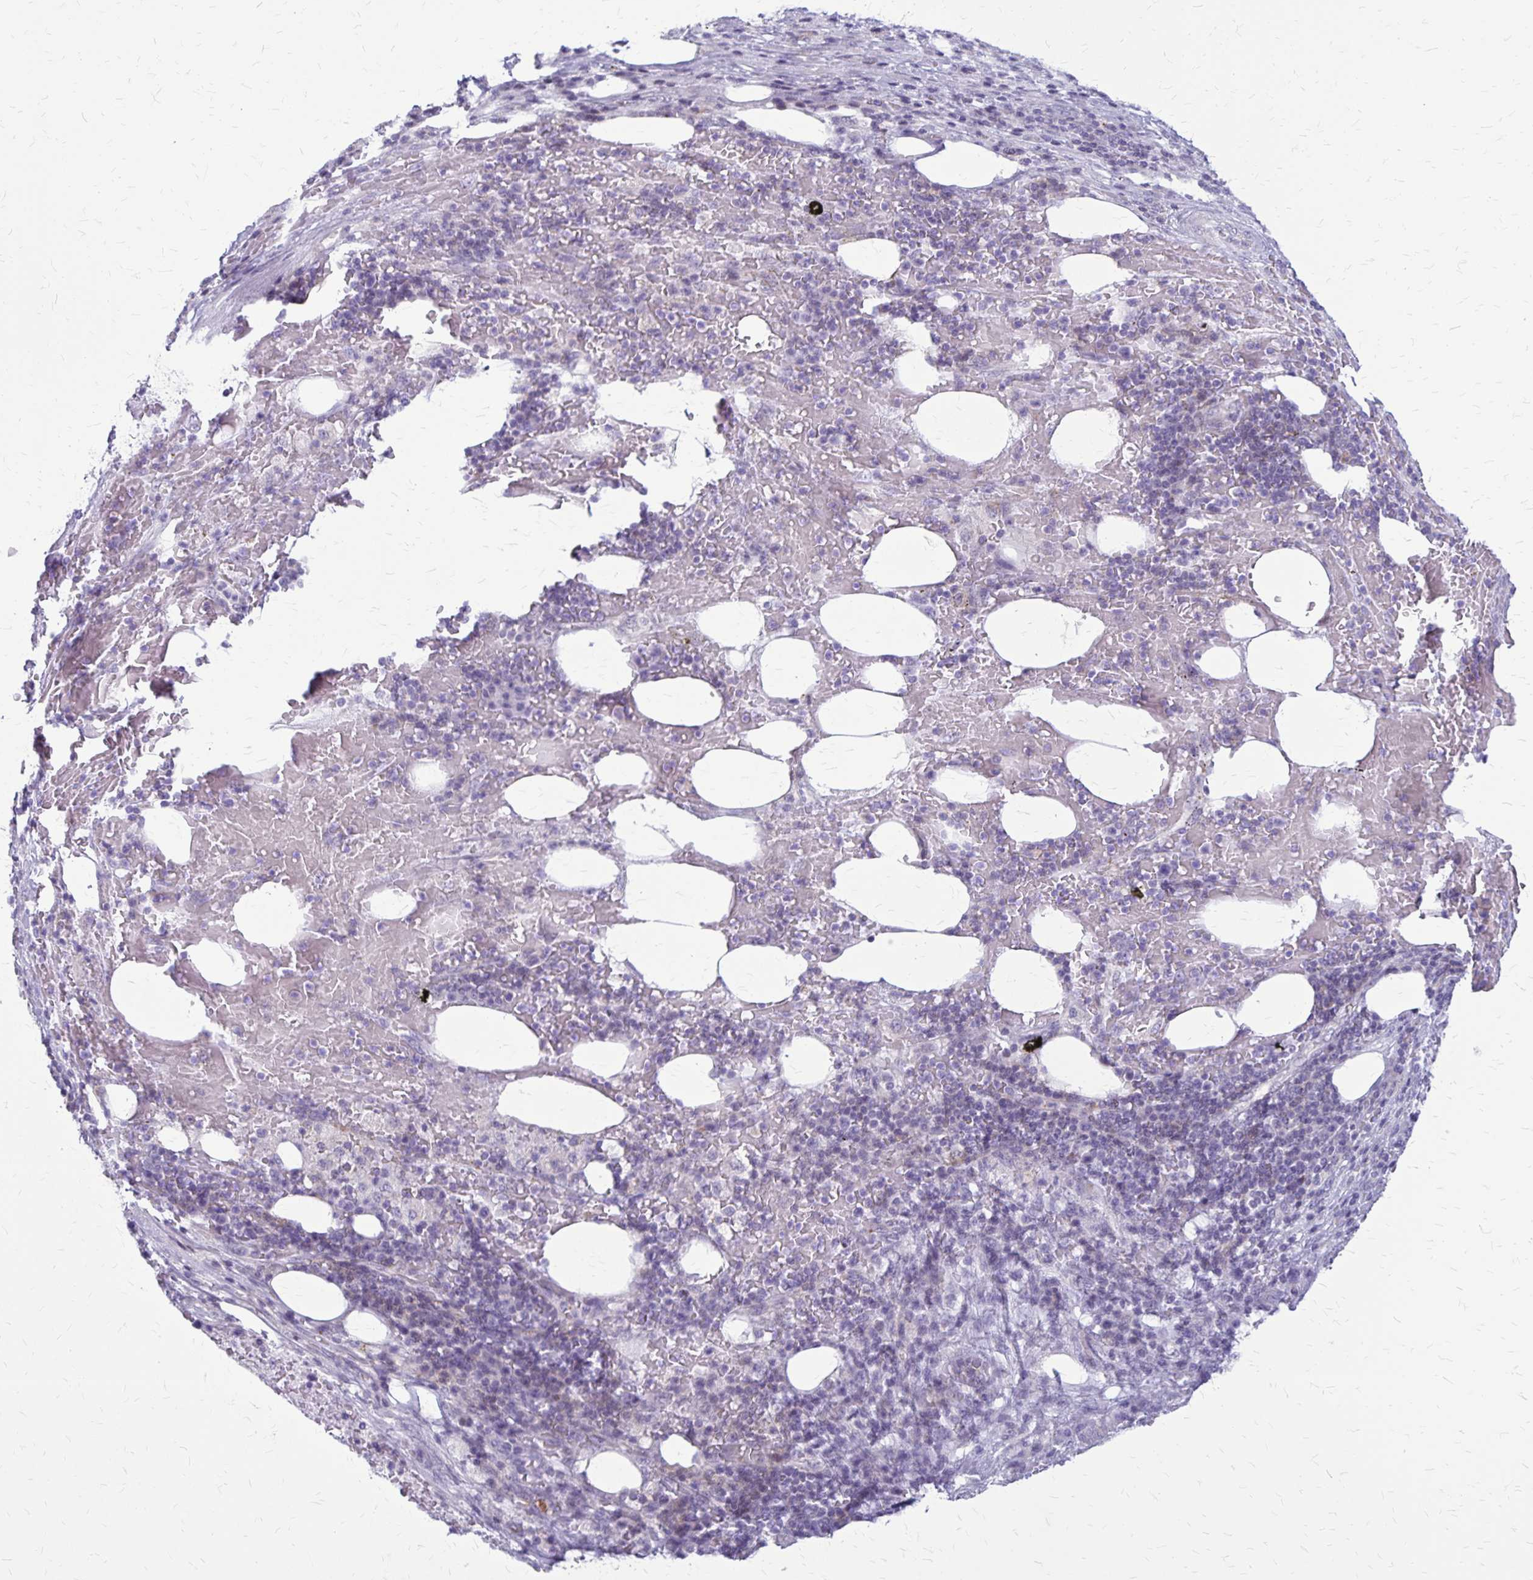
{"staining": {"intensity": "negative", "quantity": "none", "location": "none"}, "tissue": "pancreatic cancer", "cell_type": "Tumor cells", "image_type": "cancer", "snomed": [{"axis": "morphology", "description": "Adenocarcinoma, NOS"}, {"axis": "topography", "description": "Pancreas"}], "caption": "An image of human pancreatic cancer (adenocarcinoma) is negative for staining in tumor cells. The staining was performed using DAB to visualize the protein expression in brown, while the nuclei were stained in blue with hematoxylin (Magnification: 20x).", "gene": "GP9", "patient": {"sex": "female", "age": 61}}